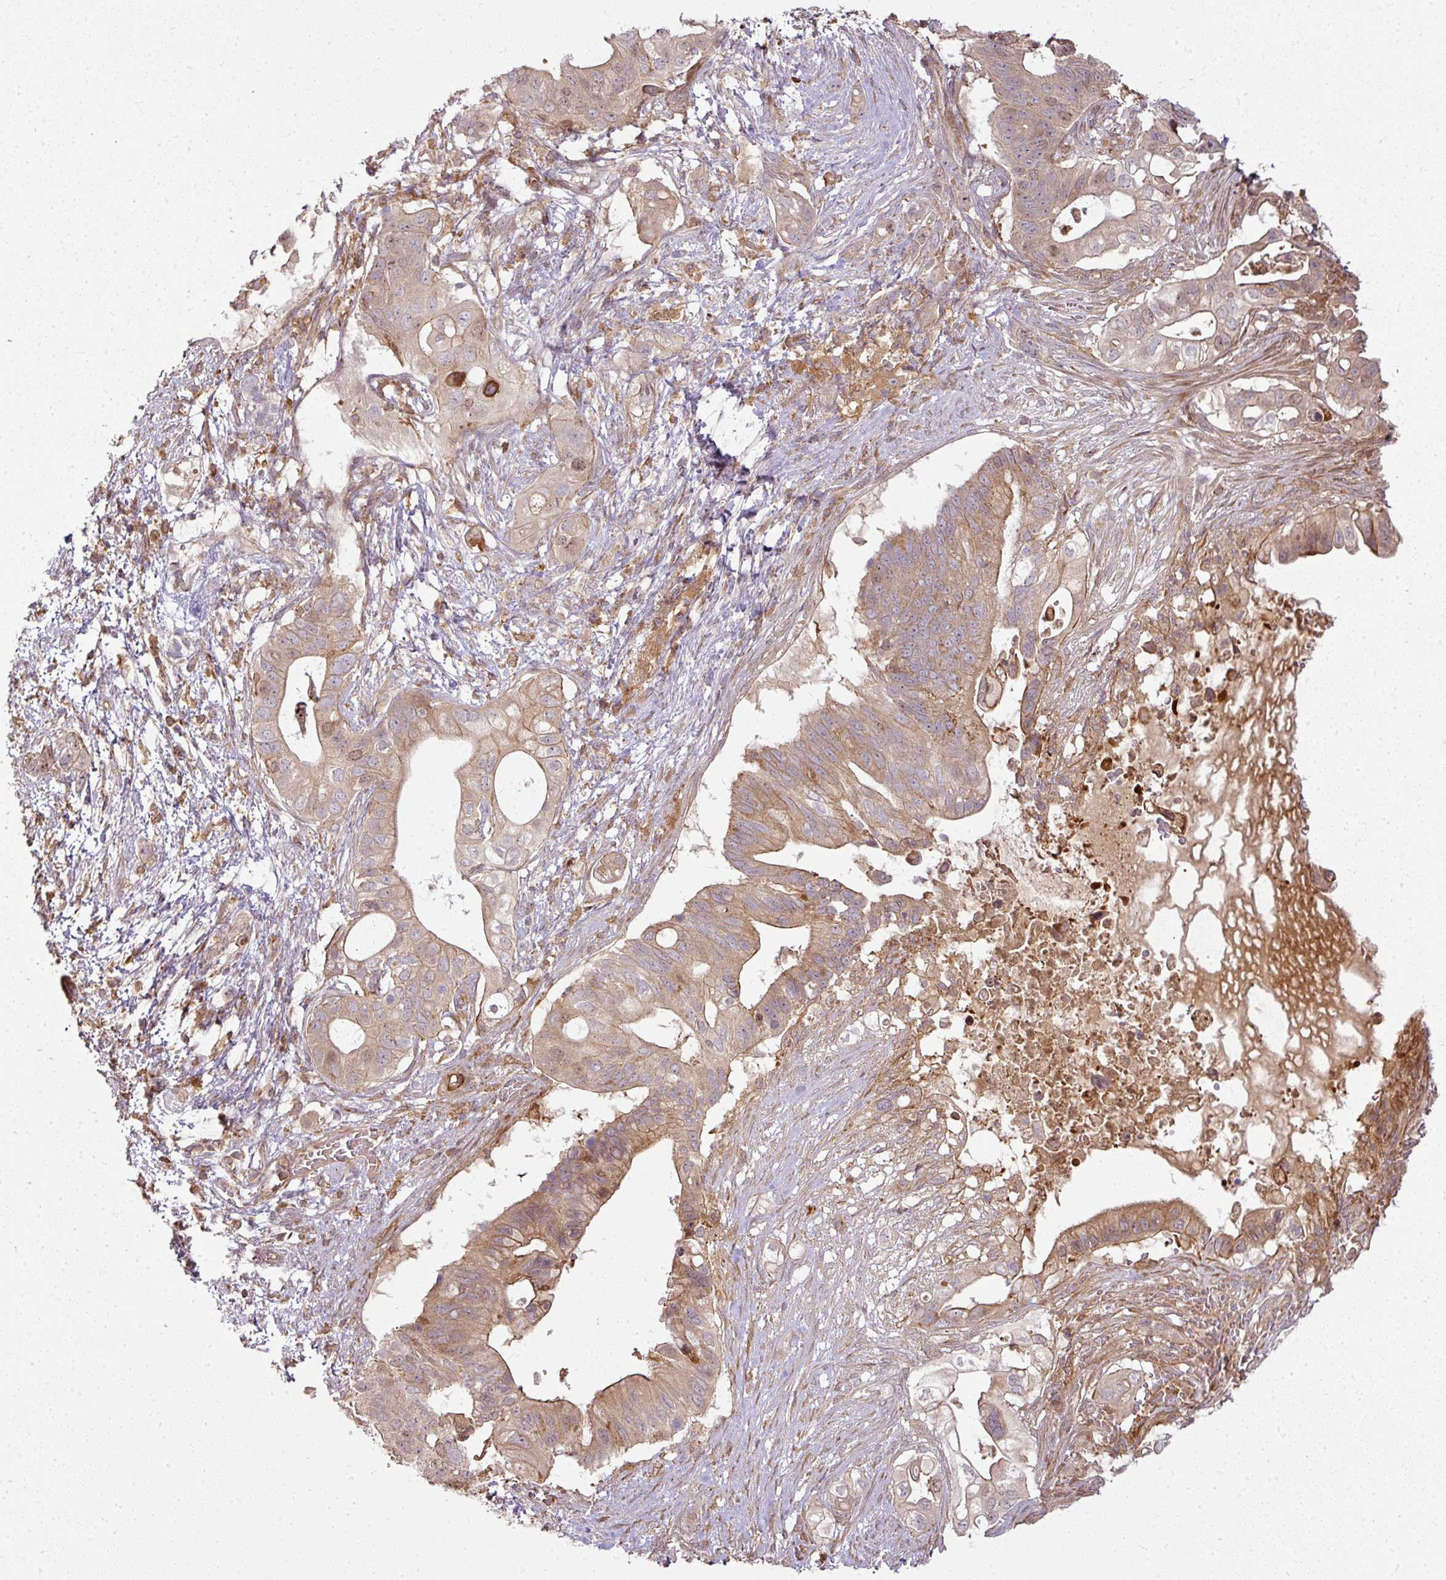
{"staining": {"intensity": "moderate", "quantity": ">75%", "location": "cytoplasmic/membranous"}, "tissue": "pancreatic cancer", "cell_type": "Tumor cells", "image_type": "cancer", "snomed": [{"axis": "morphology", "description": "Adenocarcinoma, NOS"}, {"axis": "topography", "description": "Pancreas"}], "caption": "Protein staining of pancreatic cancer tissue reveals moderate cytoplasmic/membranous staining in approximately >75% of tumor cells. (Stains: DAB in brown, nuclei in blue, Microscopy: brightfield microscopy at high magnification).", "gene": "ATAT1", "patient": {"sex": "female", "age": 72}}